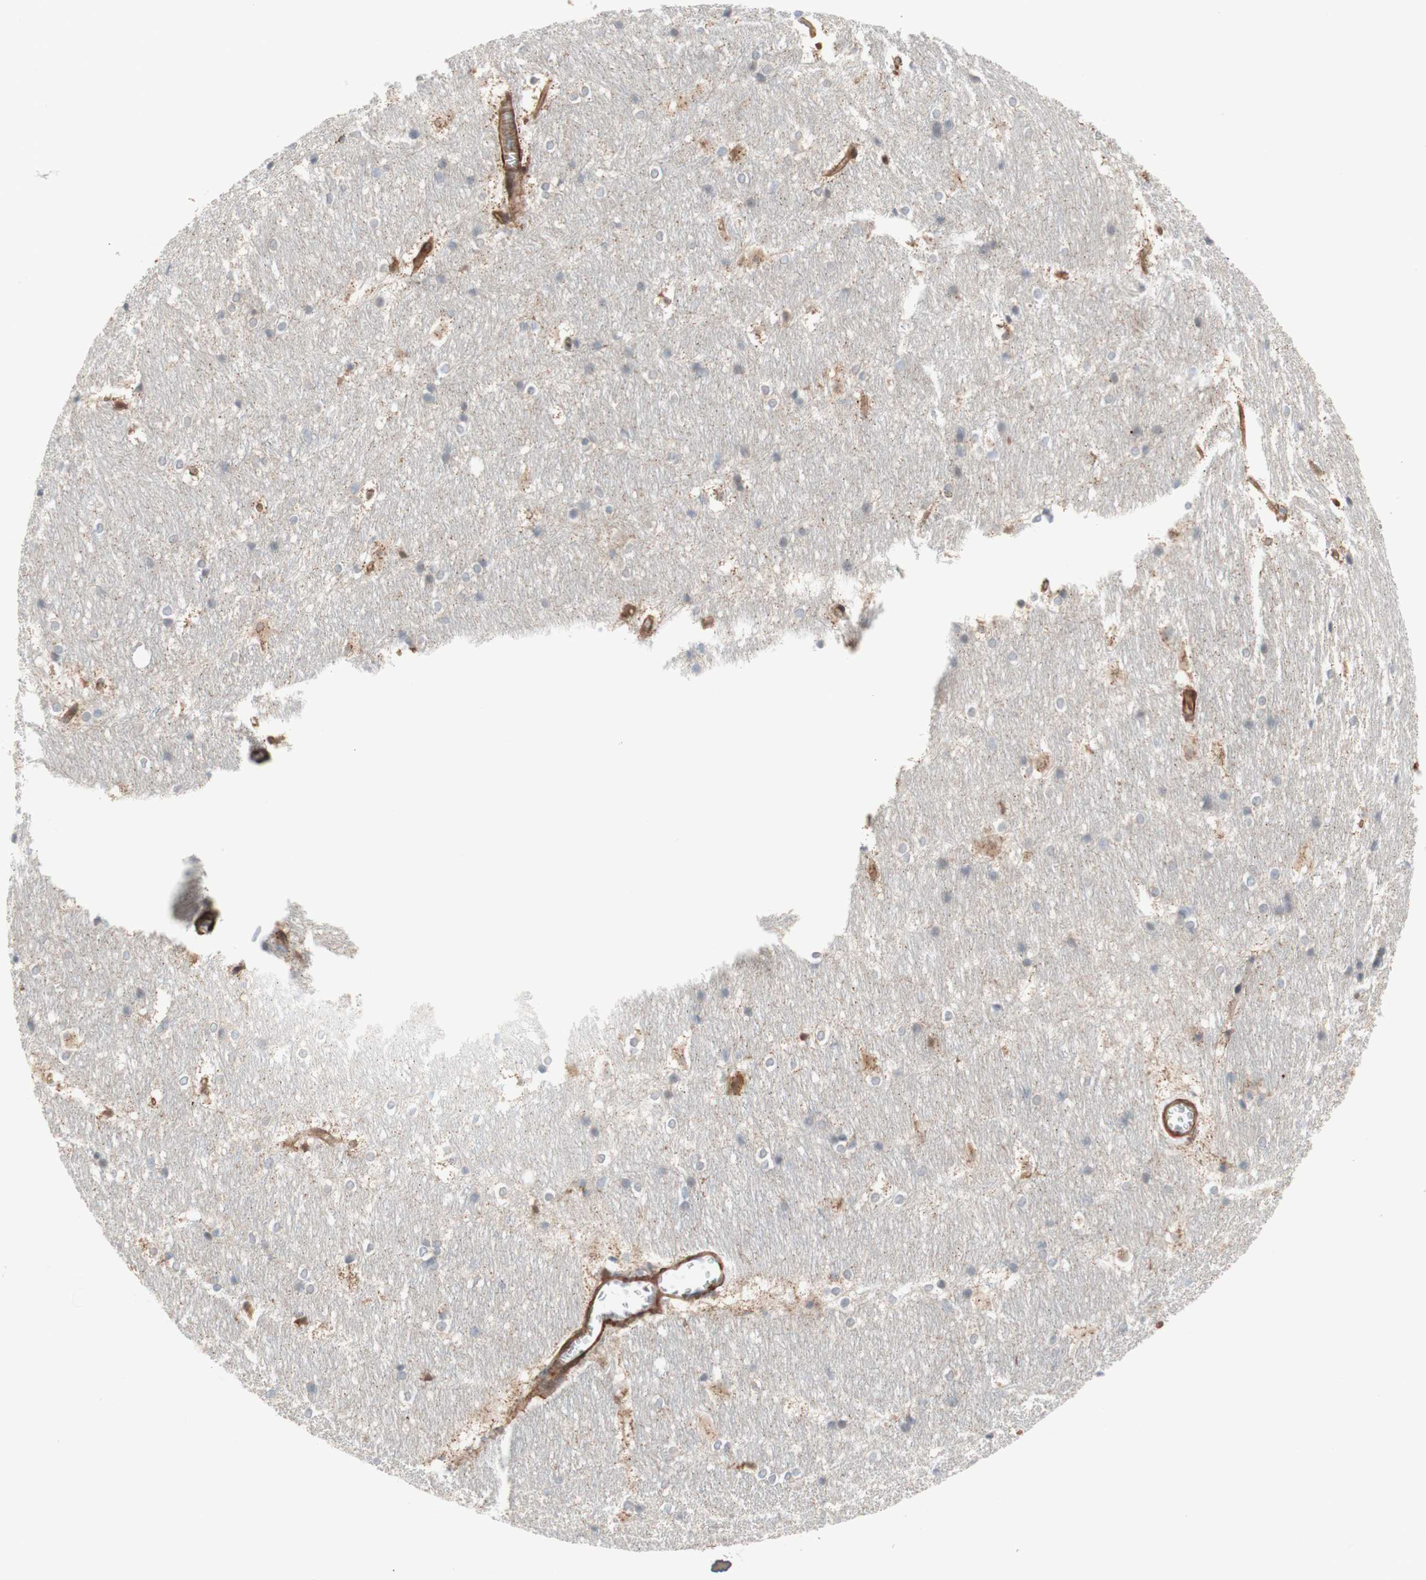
{"staining": {"intensity": "negative", "quantity": "none", "location": "none"}, "tissue": "hippocampus", "cell_type": "Glial cells", "image_type": "normal", "snomed": [{"axis": "morphology", "description": "Normal tissue, NOS"}, {"axis": "topography", "description": "Hippocampus"}], "caption": "Immunohistochemistry (IHC) histopathology image of benign hippocampus: hippocampus stained with DAB demonstrates no significant protein staining in glial cells.", "gene": "CNN3", "patient": {"sex": "female", "age": 19}}